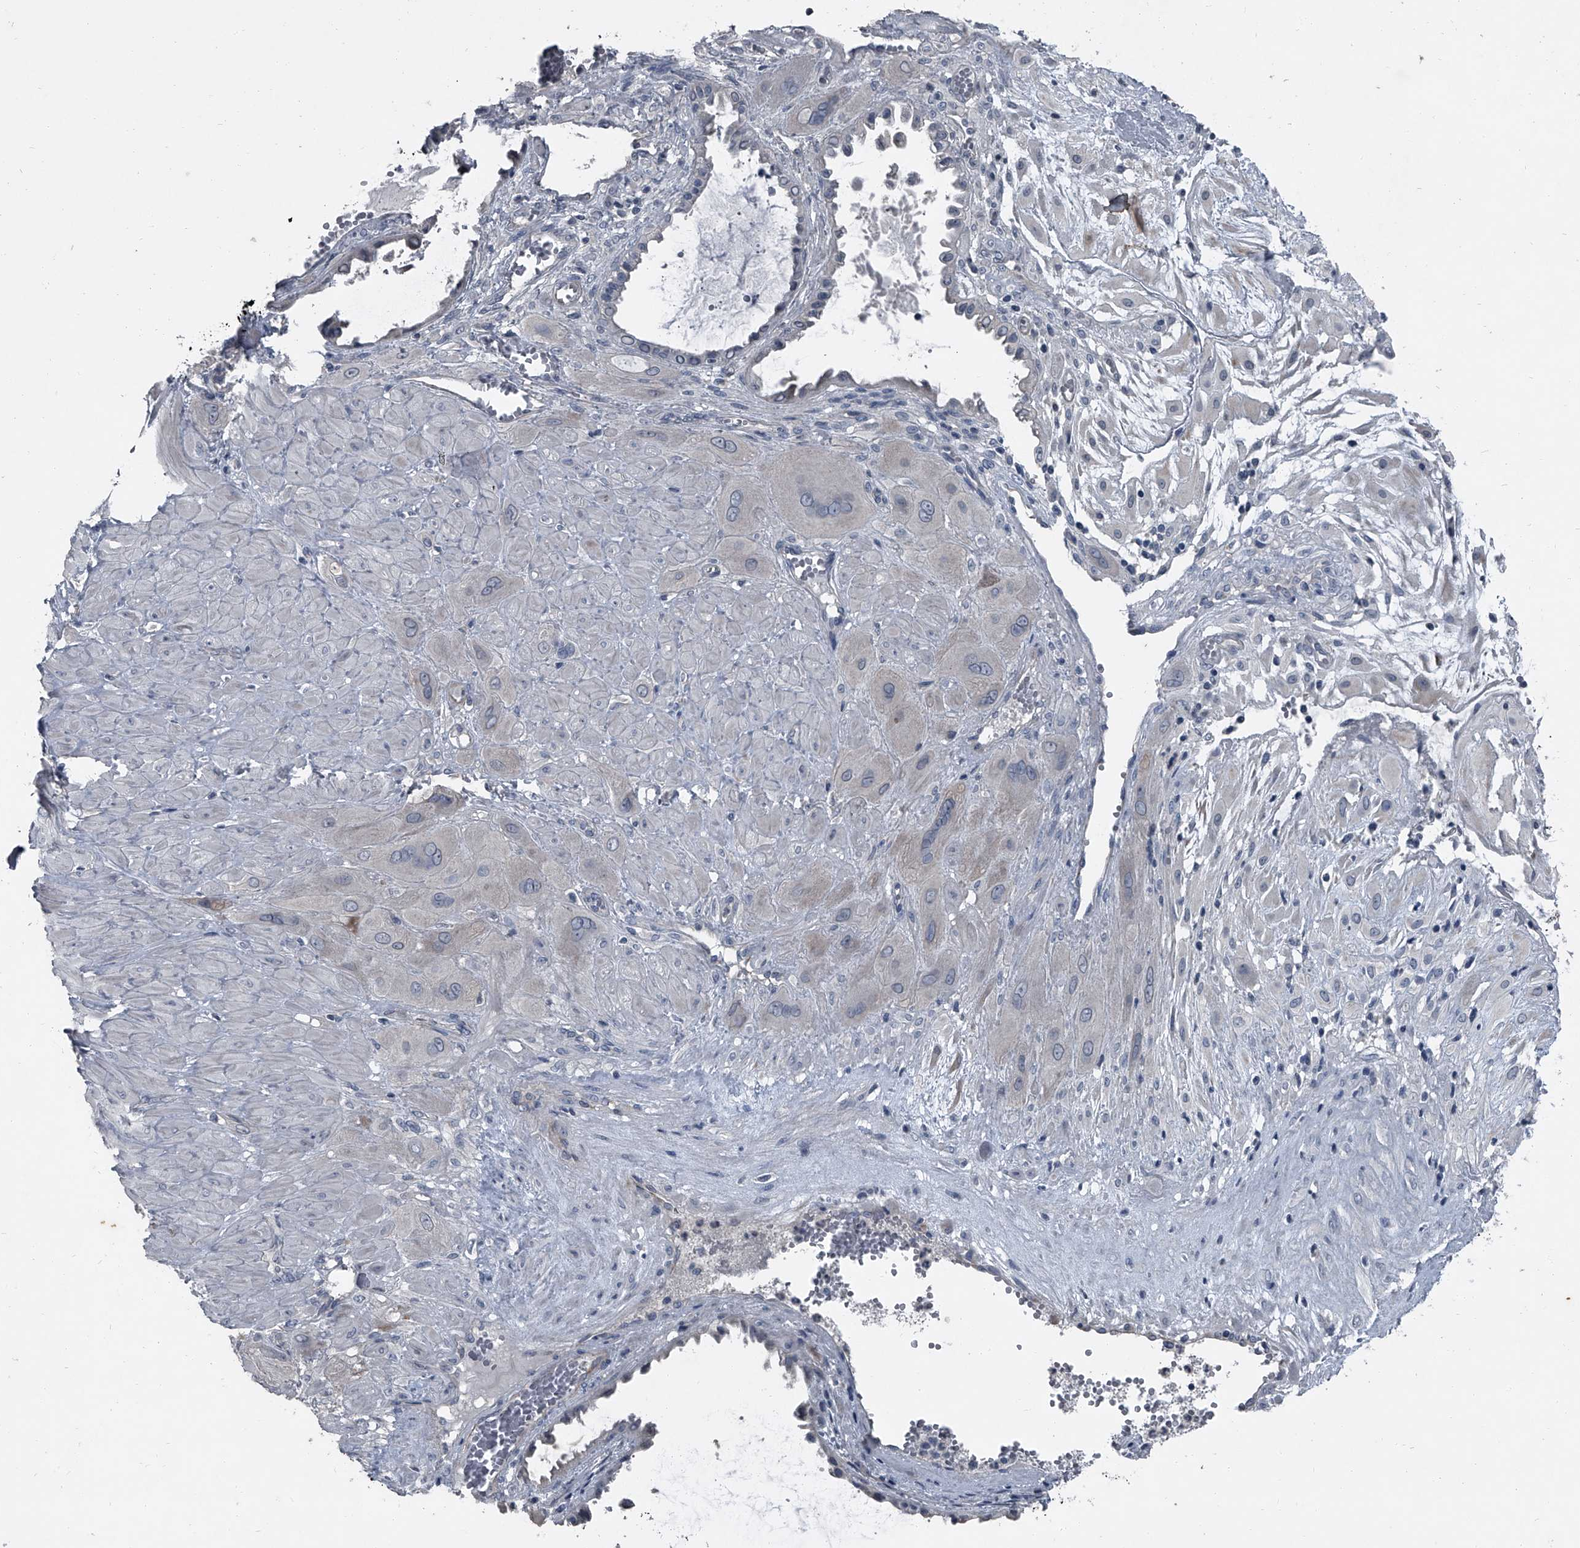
{"staining": {"intensity": "negative", "quantity": "none", "location": "none"}, "tissue": "cervical cancer", "cell_type": "Tumor cells", "image_type": "cancer", "snomed": [{"axis": "morphology", "description": "Squamous cell carcinoma, NOS"}, {"axis": "topography", "description": "Cervix"}], "caption": "Cervical cancer was stained to show a protein in brown. There is no significant positivity in tumor cells.", "gene": "HEPHL1", "patient": {"sex": "female", "age": 34}}